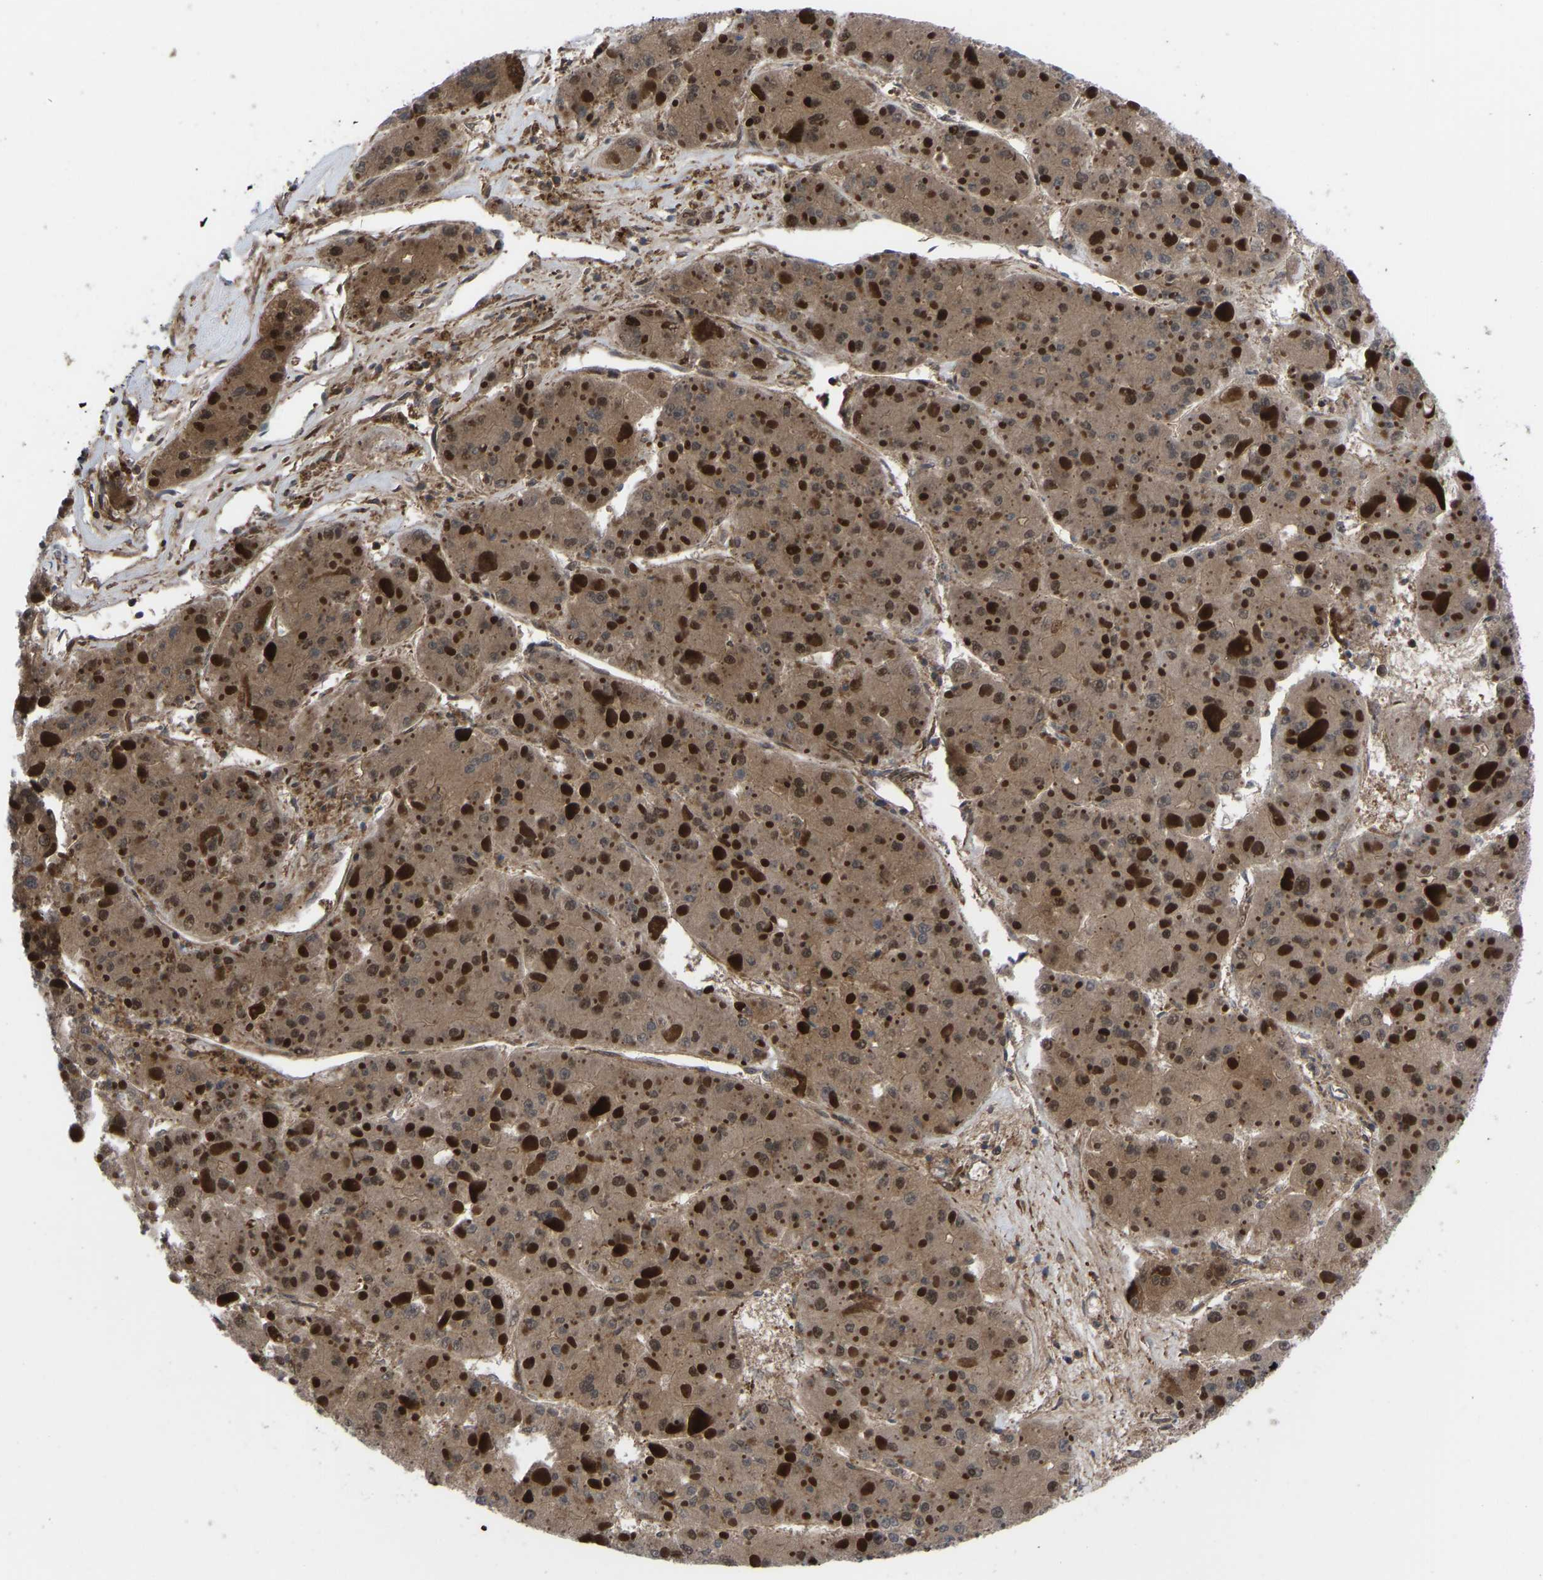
{"staining": {"intensity": "moderate", "quantity": ">75%", "location": "cytoplasmic/membranous,nuclear"}, "tissue": "liver cancer", "cell_type": "Tumor cells", "image_type": "cancer", "snomed": [{"axis": "morphology", "description": "Carcinoma, Hepatocellular, NOS"}, {"axis": "topography", "description": "Liver"}], "caption": "The histopathology image shows immunohistochemical staining of liver cancer (hepatocellular carcinoma). There is moderate cytoplasmic/membranous and nuclear positivity is appreciated in approximately >75% of tumor cells. (Stains: DAB (3,3'-diaminobenzidine) in brown, nuclei in blue, Microscopy: brightfield microscopy at high magnification).", "gene": "CYP7B1", "patient": {"sex": "female", "age": 73}}